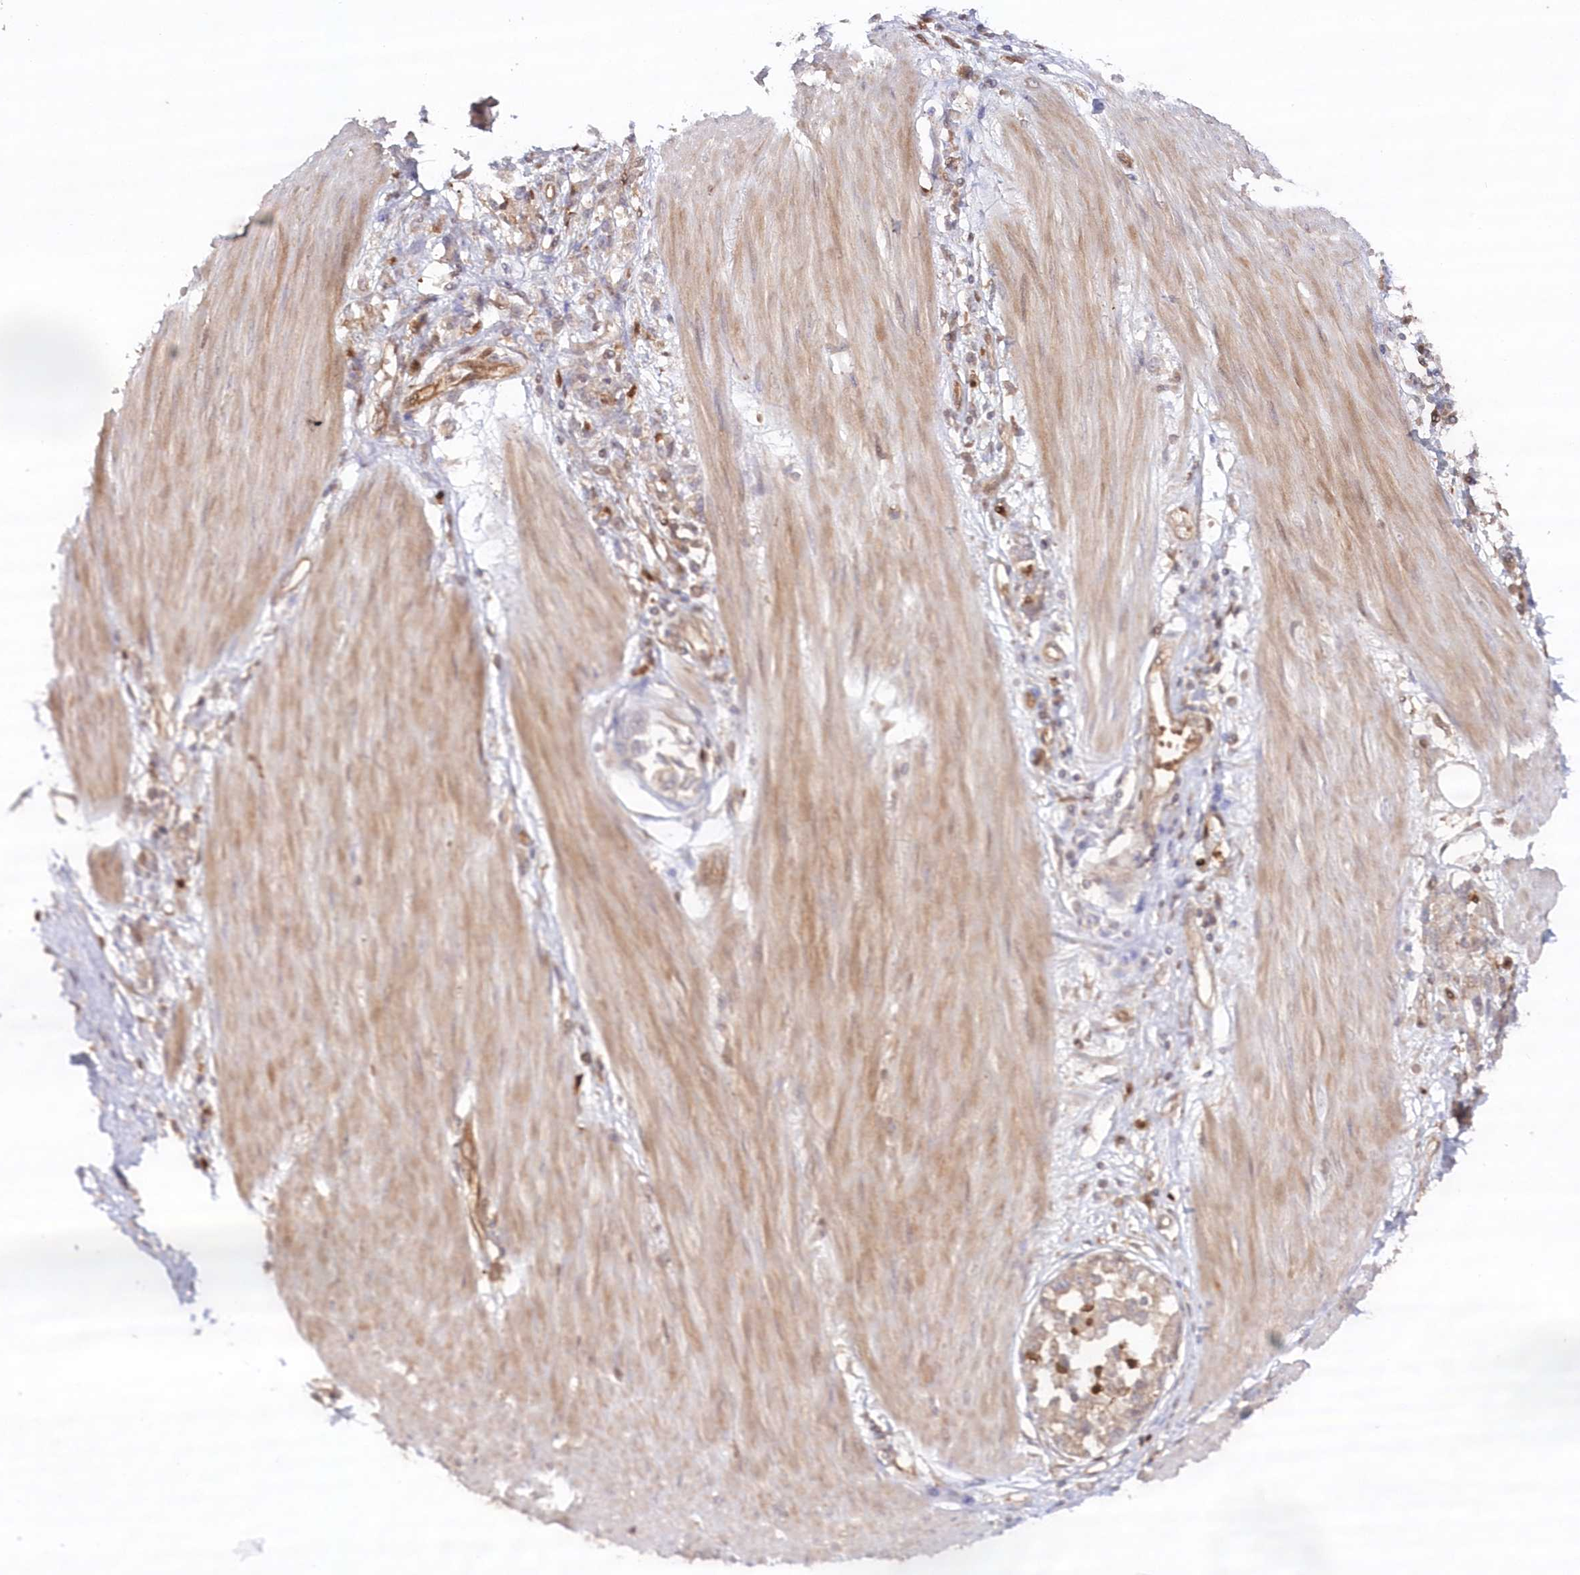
{"staining": {"intensity": "weak", "quantity": "<25%", "location": "cytoplasmic/membranous"}, "tissue": "stomach cancer", "cell_type": "Tumor cells", "image_type": "cancer", "snomed": [{"axis": "morphology", "description": "Adenocarcinoma, NOS"}, {"axis": "topography", "description": "Stomach"}], "caption": "Immunohistochemistry of human stomach cancer displays no positivity in tumor cells.", "gene": "GBE1", "patient": {"sex": "female", "age": 76}}